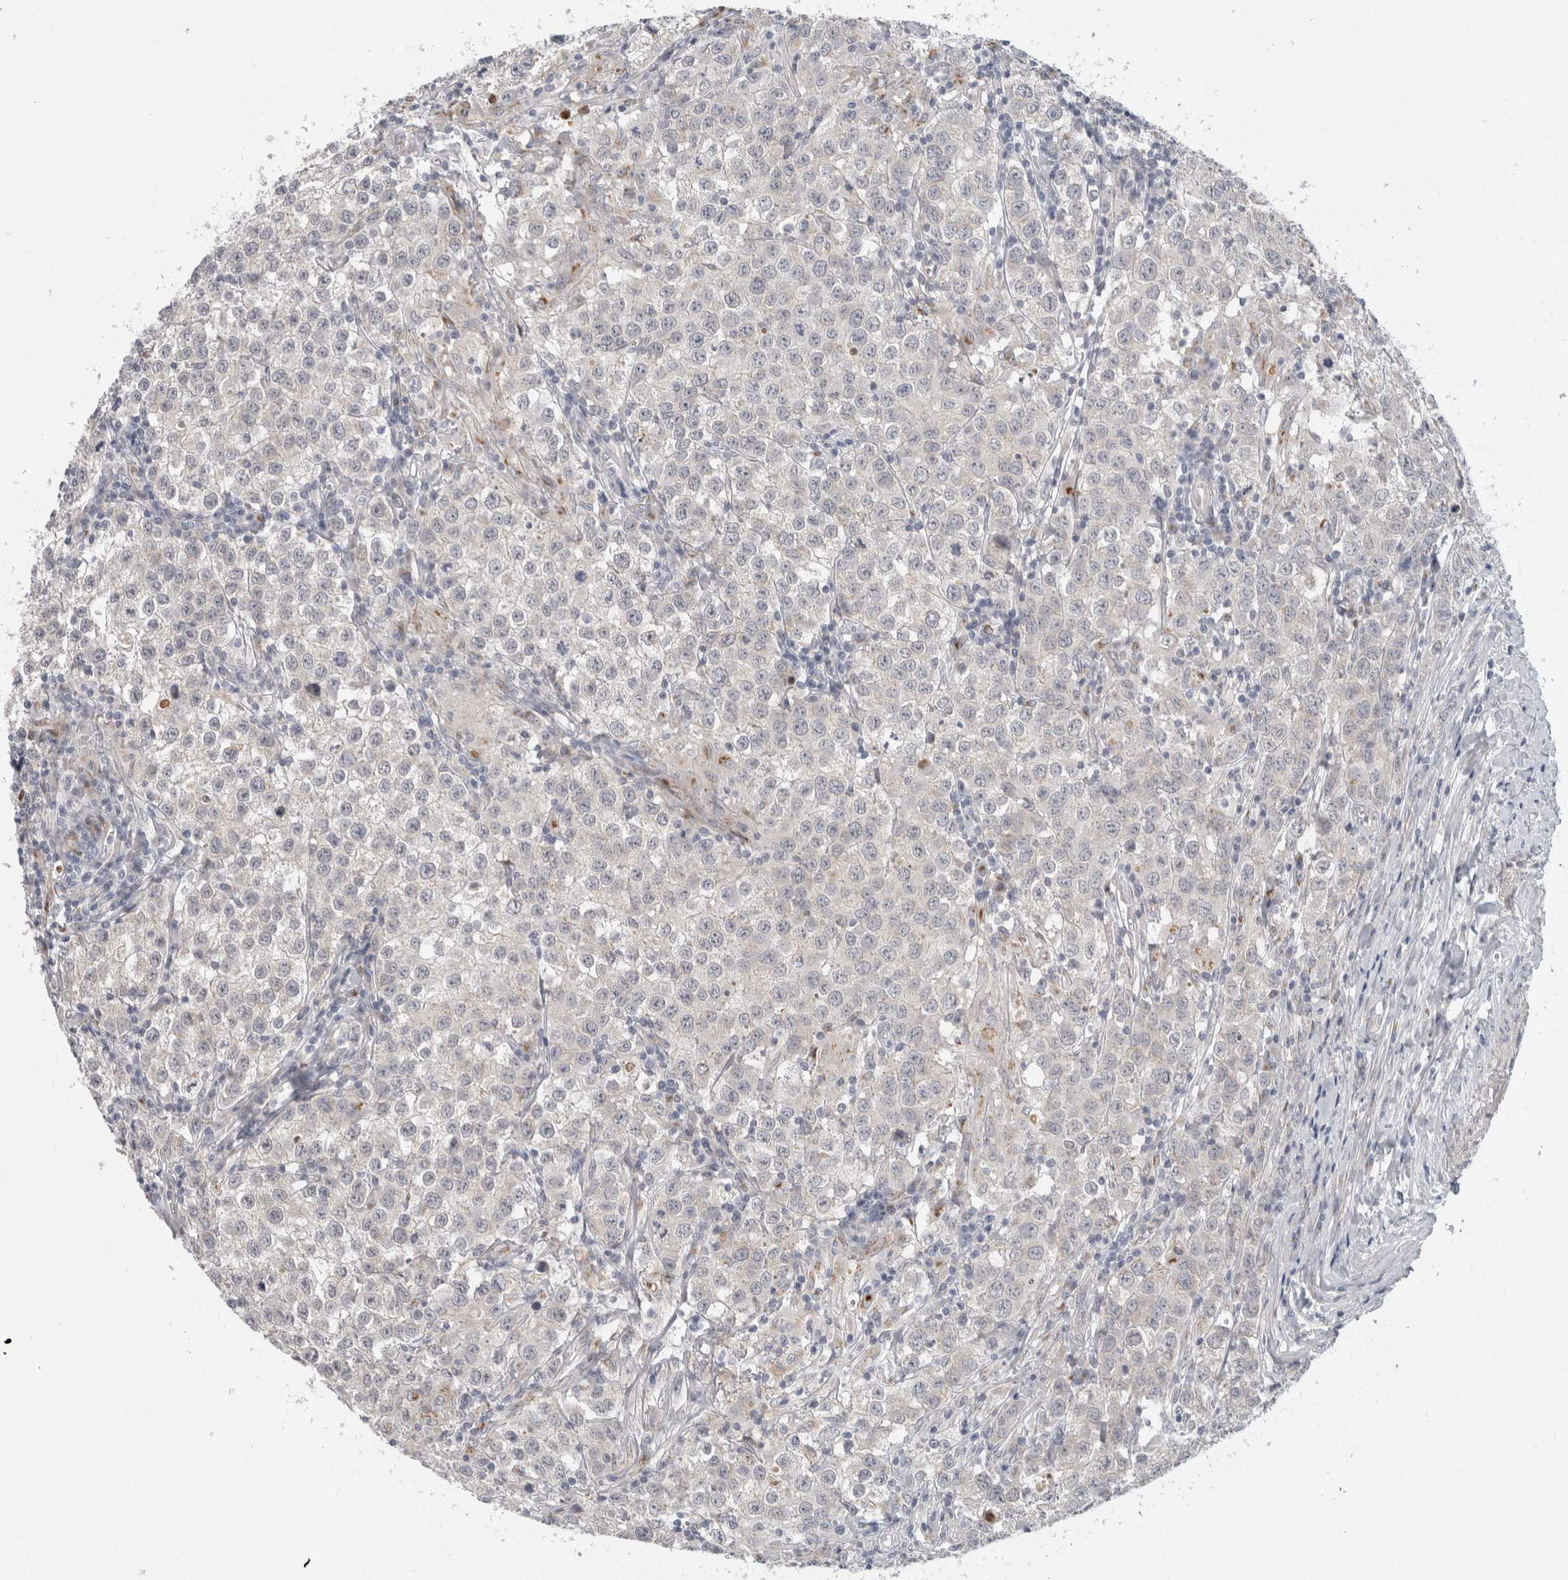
{"staining": {"intensity": "negative", "quantity": "none", "location": "none"}, "tissue": "testis cancer", "cell_type": "Tumor cells", "image_type": "cancer", "snomed": [{"axis": "morphology", "description": "Seminoma, NOS"}, {"axis": "morphology", "description": "Carcinoma, Embryonal, NOS"}, {"axis": "topography", "description": "Testis"}], "caption": "This is an IHC histopathology image of human testis cancer (embryonal carcinoma). There is no positivity in tumor cells.", "gene": "MGAT1", "patient": {"sex": "male", "age": 43}}